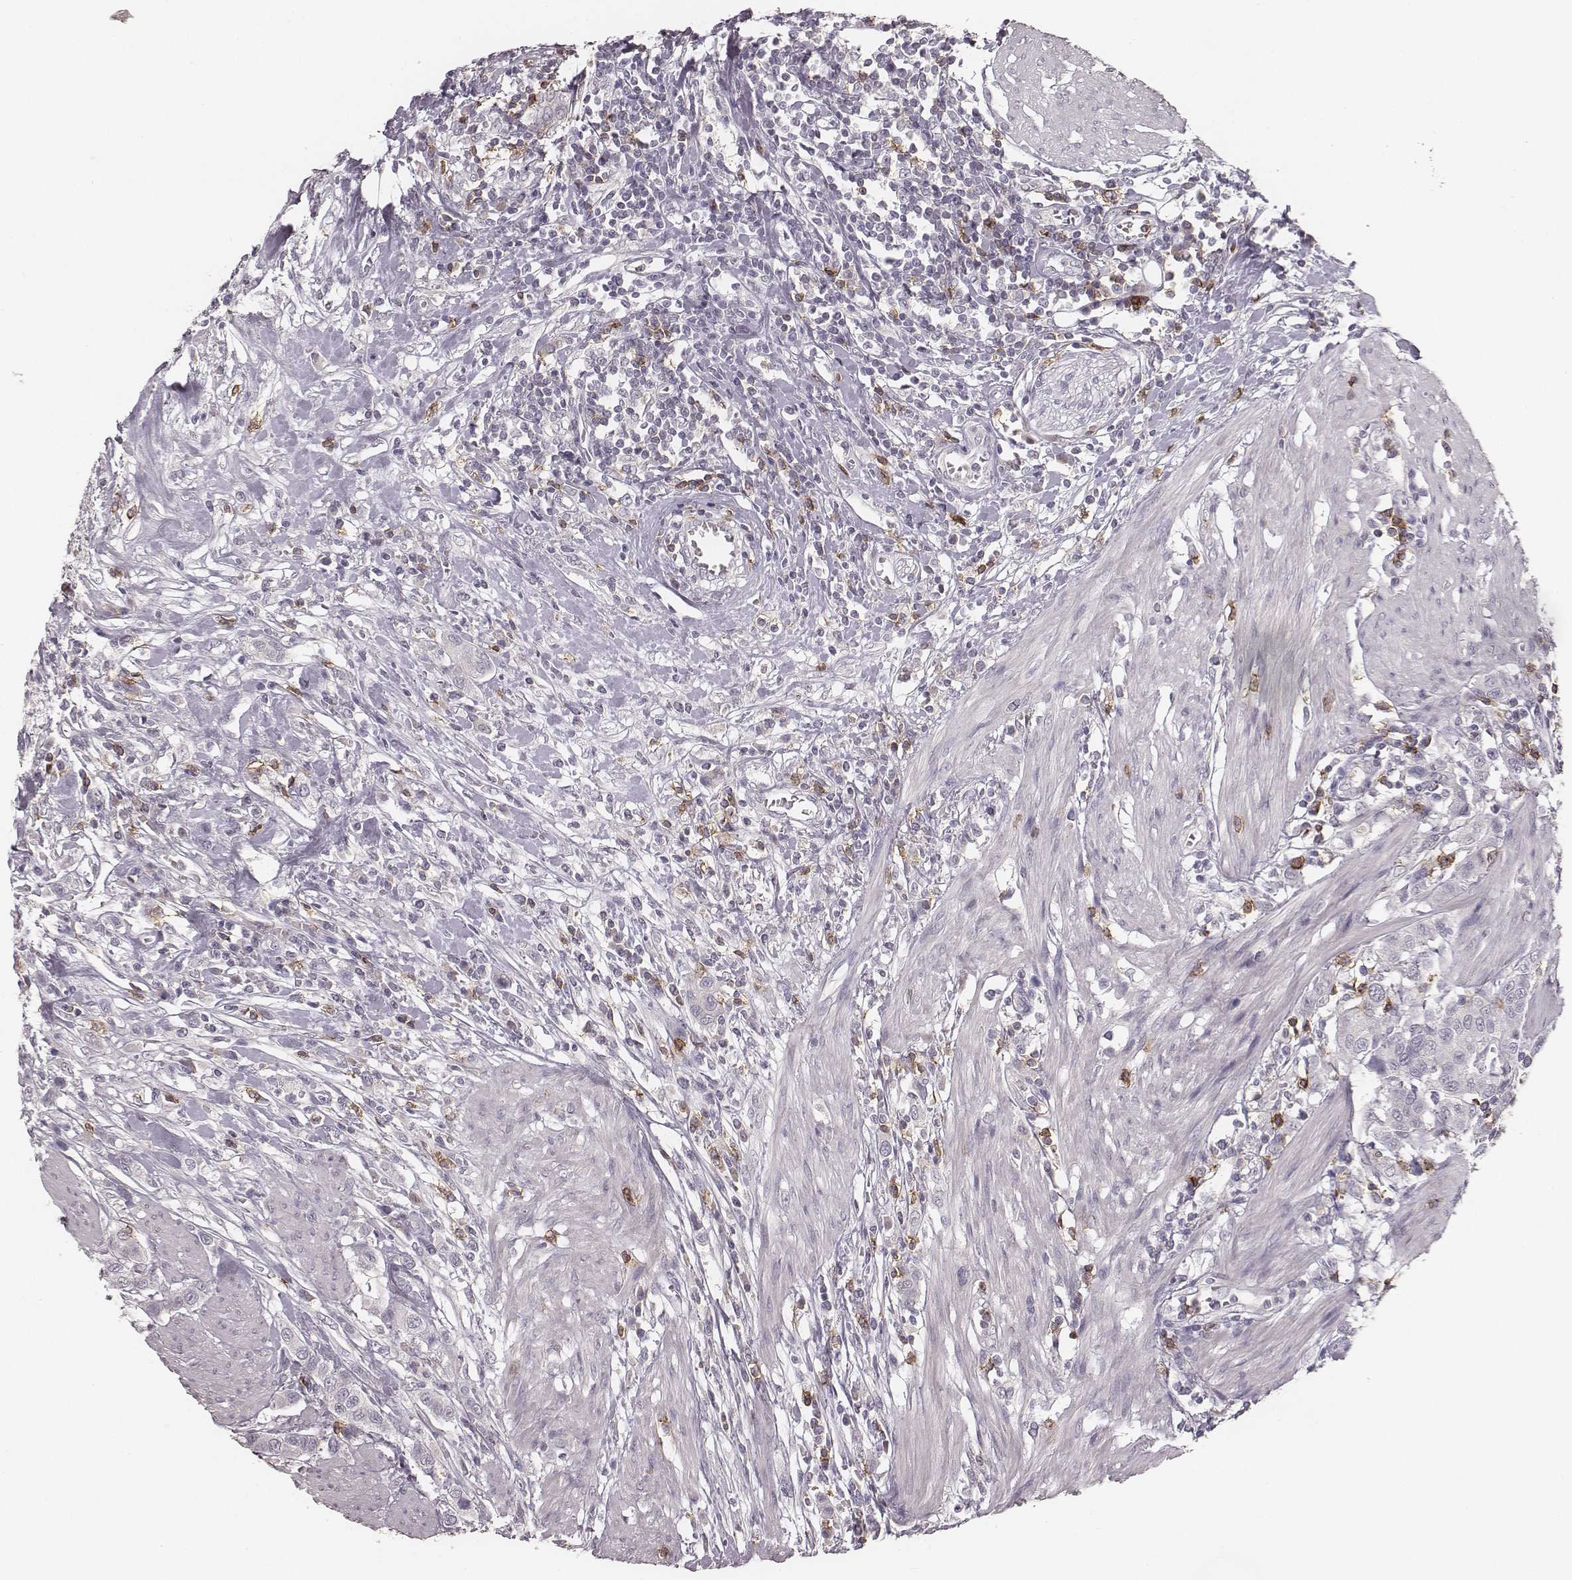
{"staining": {"intensity": "negative", "quantity": "none", "location": "none"}, "tissue": "urothelial cancer", "cell_type": "Tumor cells", "image_type": "cancer", "snomed": [{"axis": "morphology", "description": "Urothelial carcinoma, High grade"}, {"axis": "topography", "description": "Urinary bladder"}], "caption": "This is a micrograph of immunohistochemistry (IHC) staining of urothelial cancer, which shows no positivity in tumor cells.", "gene": "CD8A", "patient": {"sex": "female", "age": 58}}